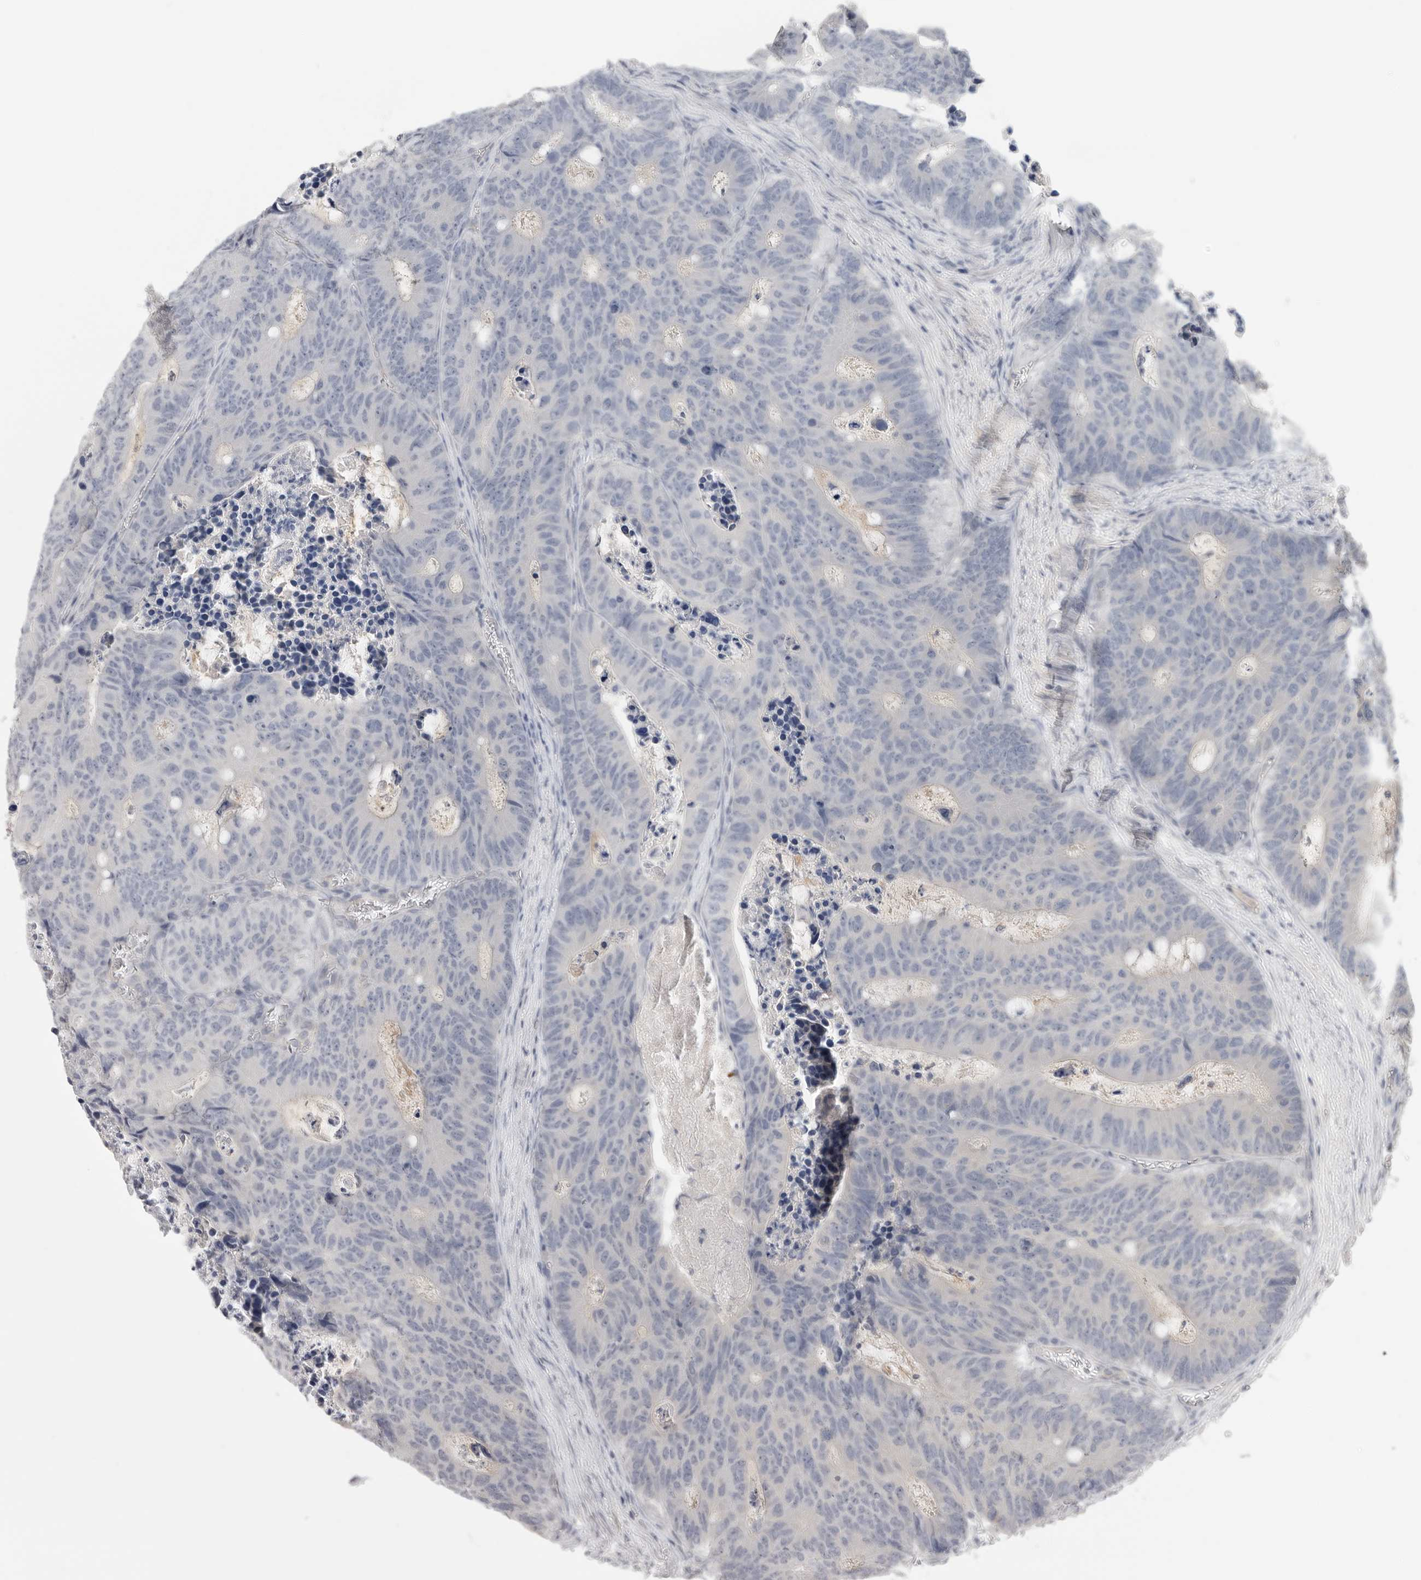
{"staining": {"intensity": "negative", "quantity": "none", "location": "none"}, "tissue": "colorectal cancer", "cell_type": "Tumor cells", "image_type": "cancer", "snomed": [{"axis": "morphology", "description": "Adenocarcinoma, NOS"}, {"axis": "topography", "description": "Colon"}], "caption": "An image of human adenocarcinoma (colorectal) is negative for staining in tumor cells. The staining was performed using DAB to visualize the protein expression in brown, while the nuclei were stained in blue with hematoxylin (Magnification: 20x).", "gene": "XIRP1", "patient": {"sex": "male", "age": 87}}